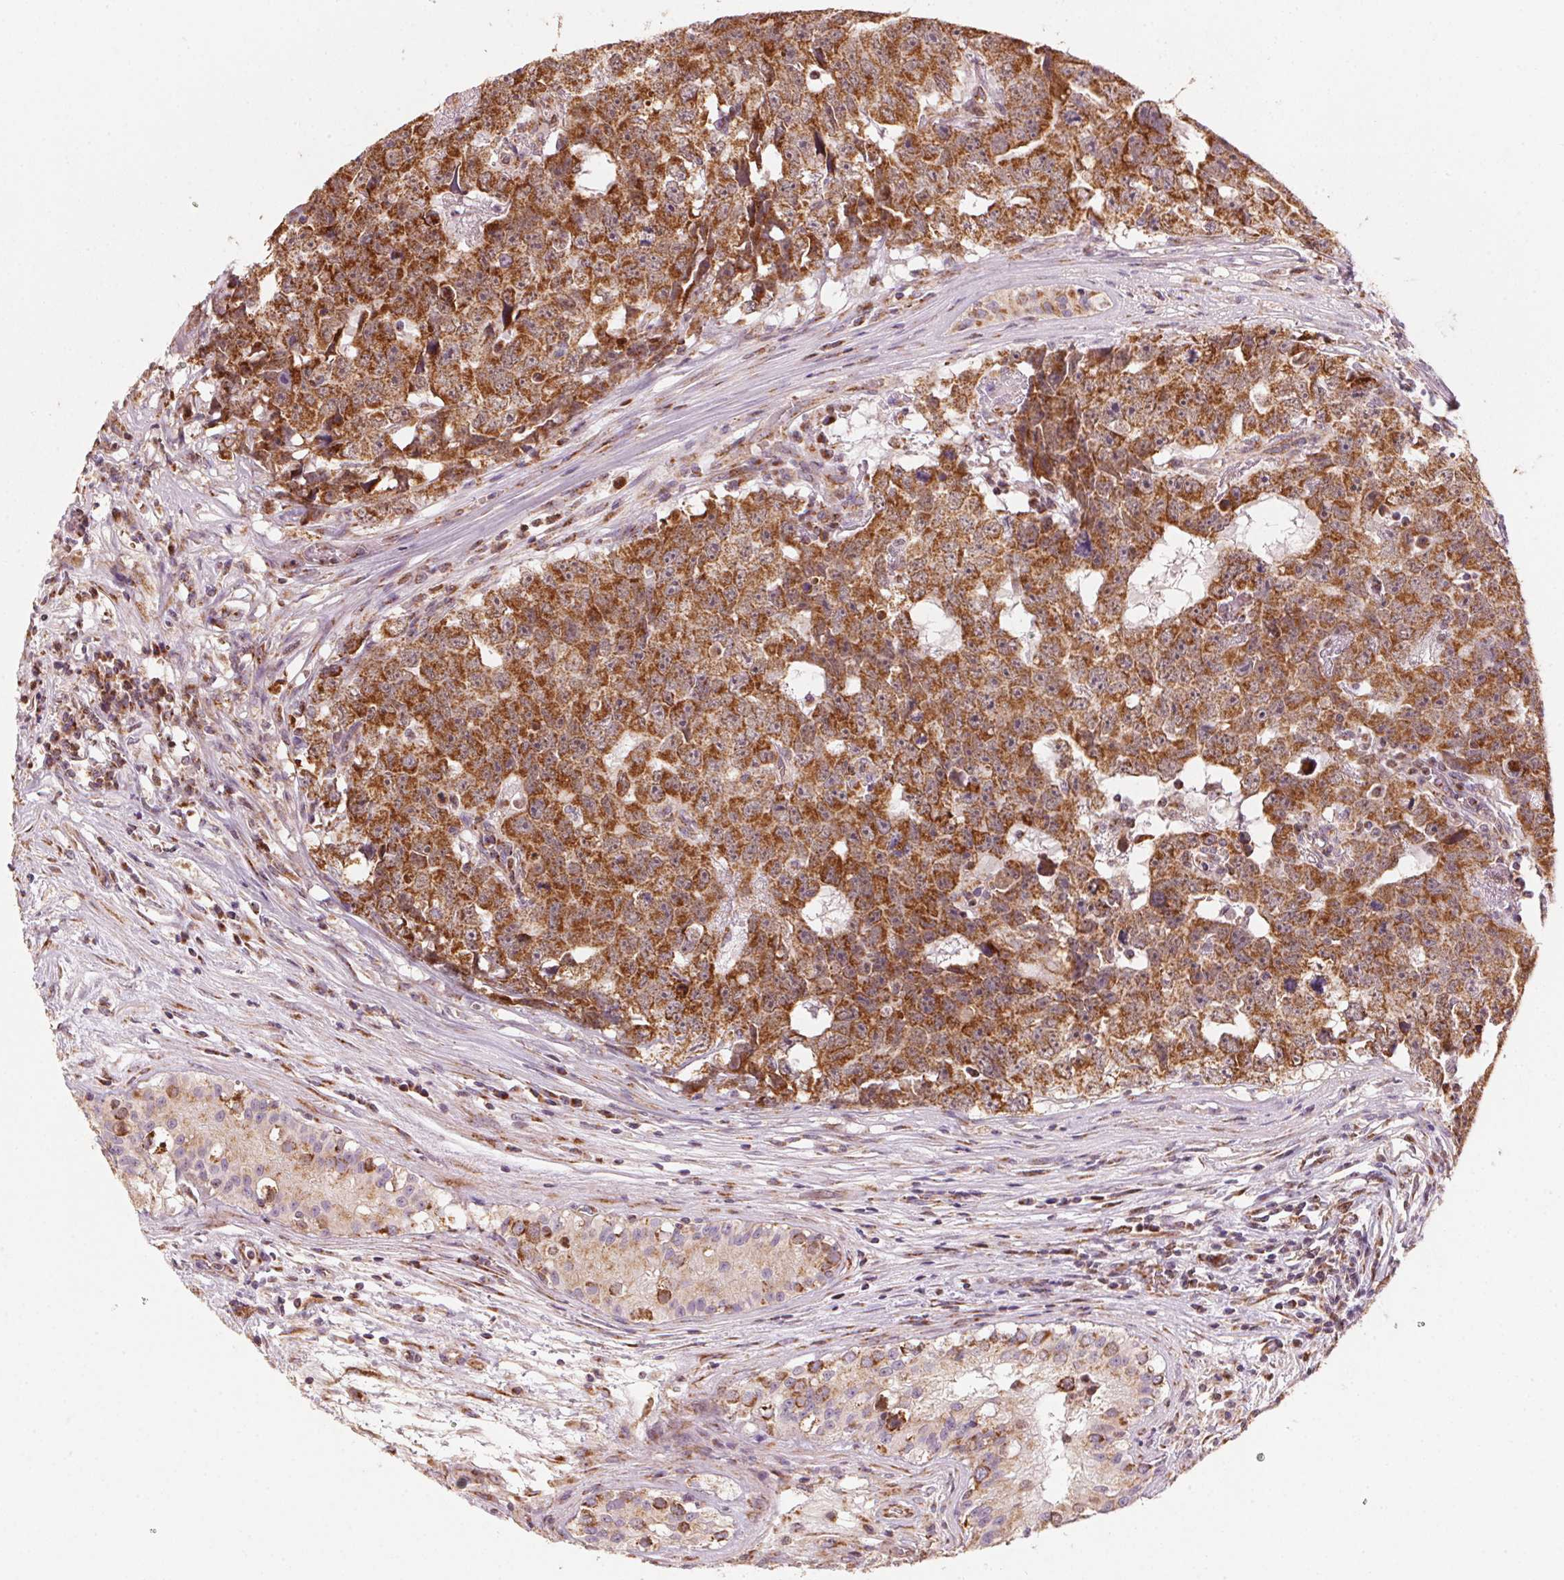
{"staining": {"intensity": "strong", "quantity": ">75%", "location": "cytoplasmic/membranous"}, "tissue": "testis cancer", "cell_type": "Tumor cells", "image_type": "cancer", "snomed": [{"axis": "morphology", "description": "Carcinoma, Embryonal, NOS"}, {"axis": "topography", "description": "Testis"}], "caption": "Testis cancer (embryonal carcinoma) stained for a protein reveals strong cytoplasmic/membranous positivity in tumor cells.", "gene": "TOMM70", "patient": {"sex": "male", "age": 24}}